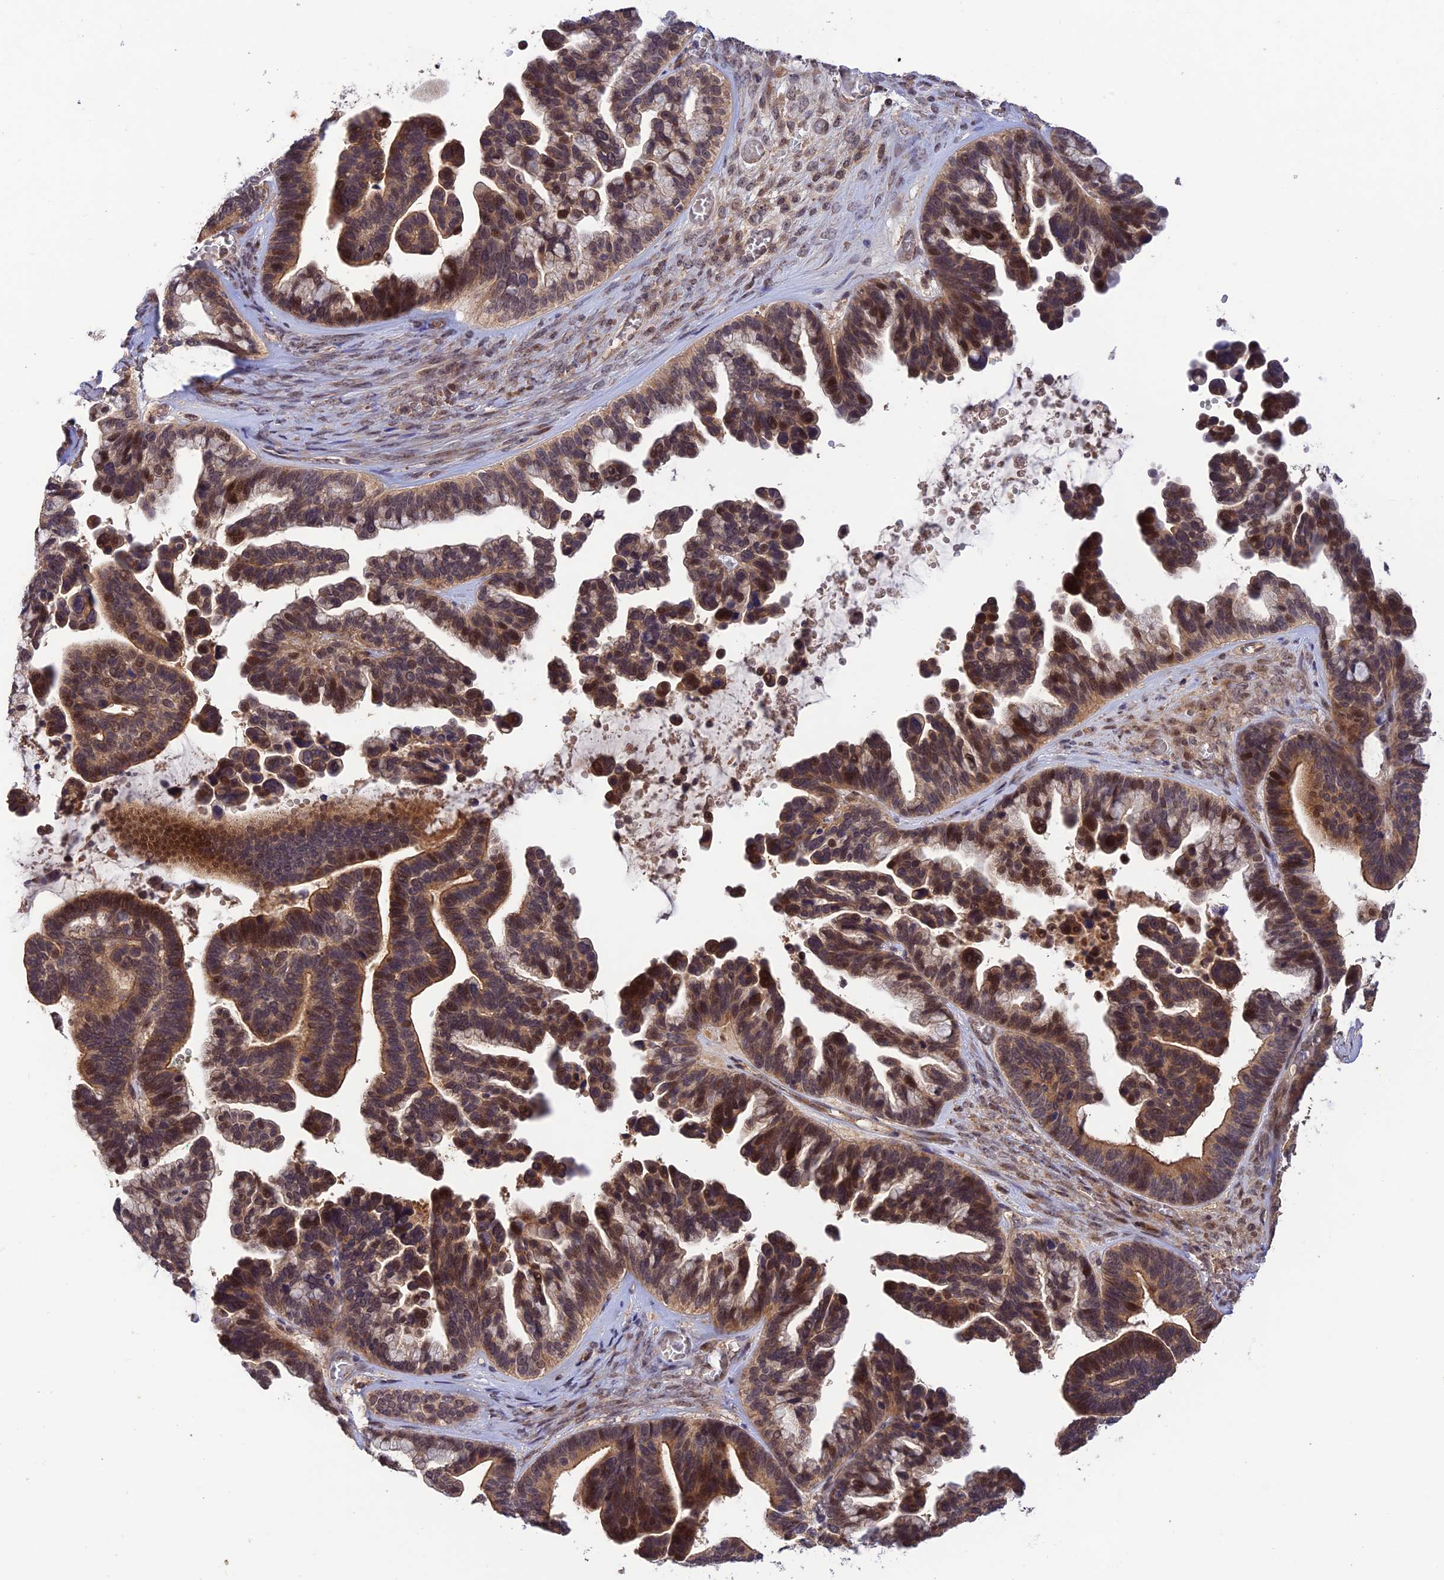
{"staining": {"intensity": "moderate", "quantity": ">75%", "location": "cytoplasmic/membranous,nuclear"}, "tissue": "ovarian cancer", "cell_type": "Tumor cells", "image_type": "cancer", "snomed": [{"axis": "morphology", "description": "Cystadenocarcinoma, serous, NOS"}, {"axis": "topography", "description": "Ovary"}], "caption": "High-magnification brightfield microscopy of serous cystadenocarcinoma (ovarian) stained with DAB (3,3'-diaminobenzidine) (brown) and counterstained with hematoxylin (blue). tumor cells exhibit moderate cytoplasmic/membranous and nuclear expression is identified in about>75% of cells.", "gene": "REV1", "patient": {"sex": "female", "age": 56}}